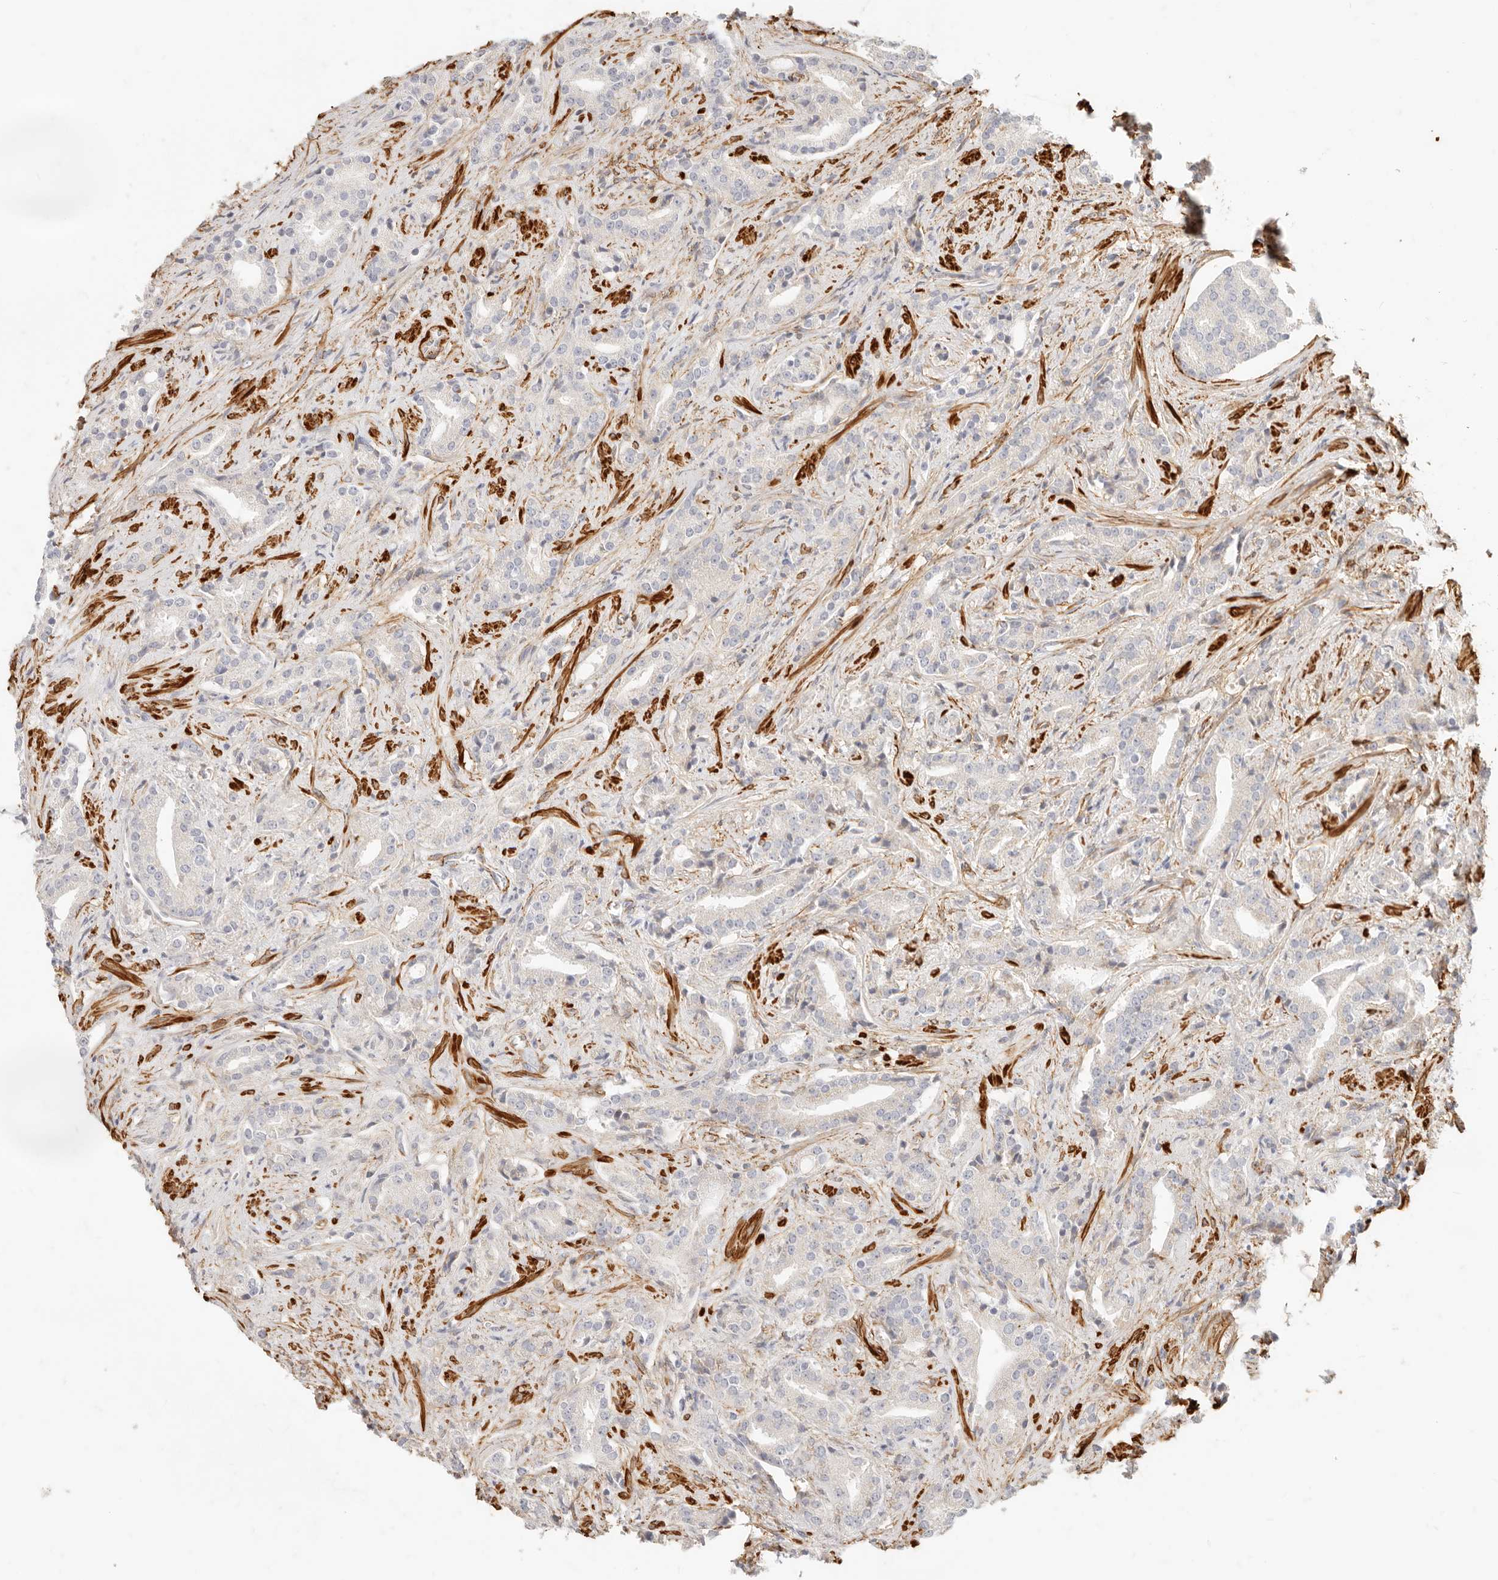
{"staining": {"intensity": "negative", "quantity": "none", "location": "none"}, "tissue": "prostate cancer", "cell_type": "Tumor cells", "image_type": "cancer", "snomed": [{"axis": "morphology", "description": "Adenocarcinoma, Low grade"}, {"axis": "topography", "description": "Prostate"}], "caption": "An IHC histopathology image of prostate cancer is shown. There is no staining in tumor cells of prostate cancer. (Stains: DAB (3,3'-diaminobenzidine) IHC with hematoxylin counter stain, Microscopy: brightfield microscopy at high magnification).", "gene": "TMTC2", "patient": {"sex": "male", "age": 67}}